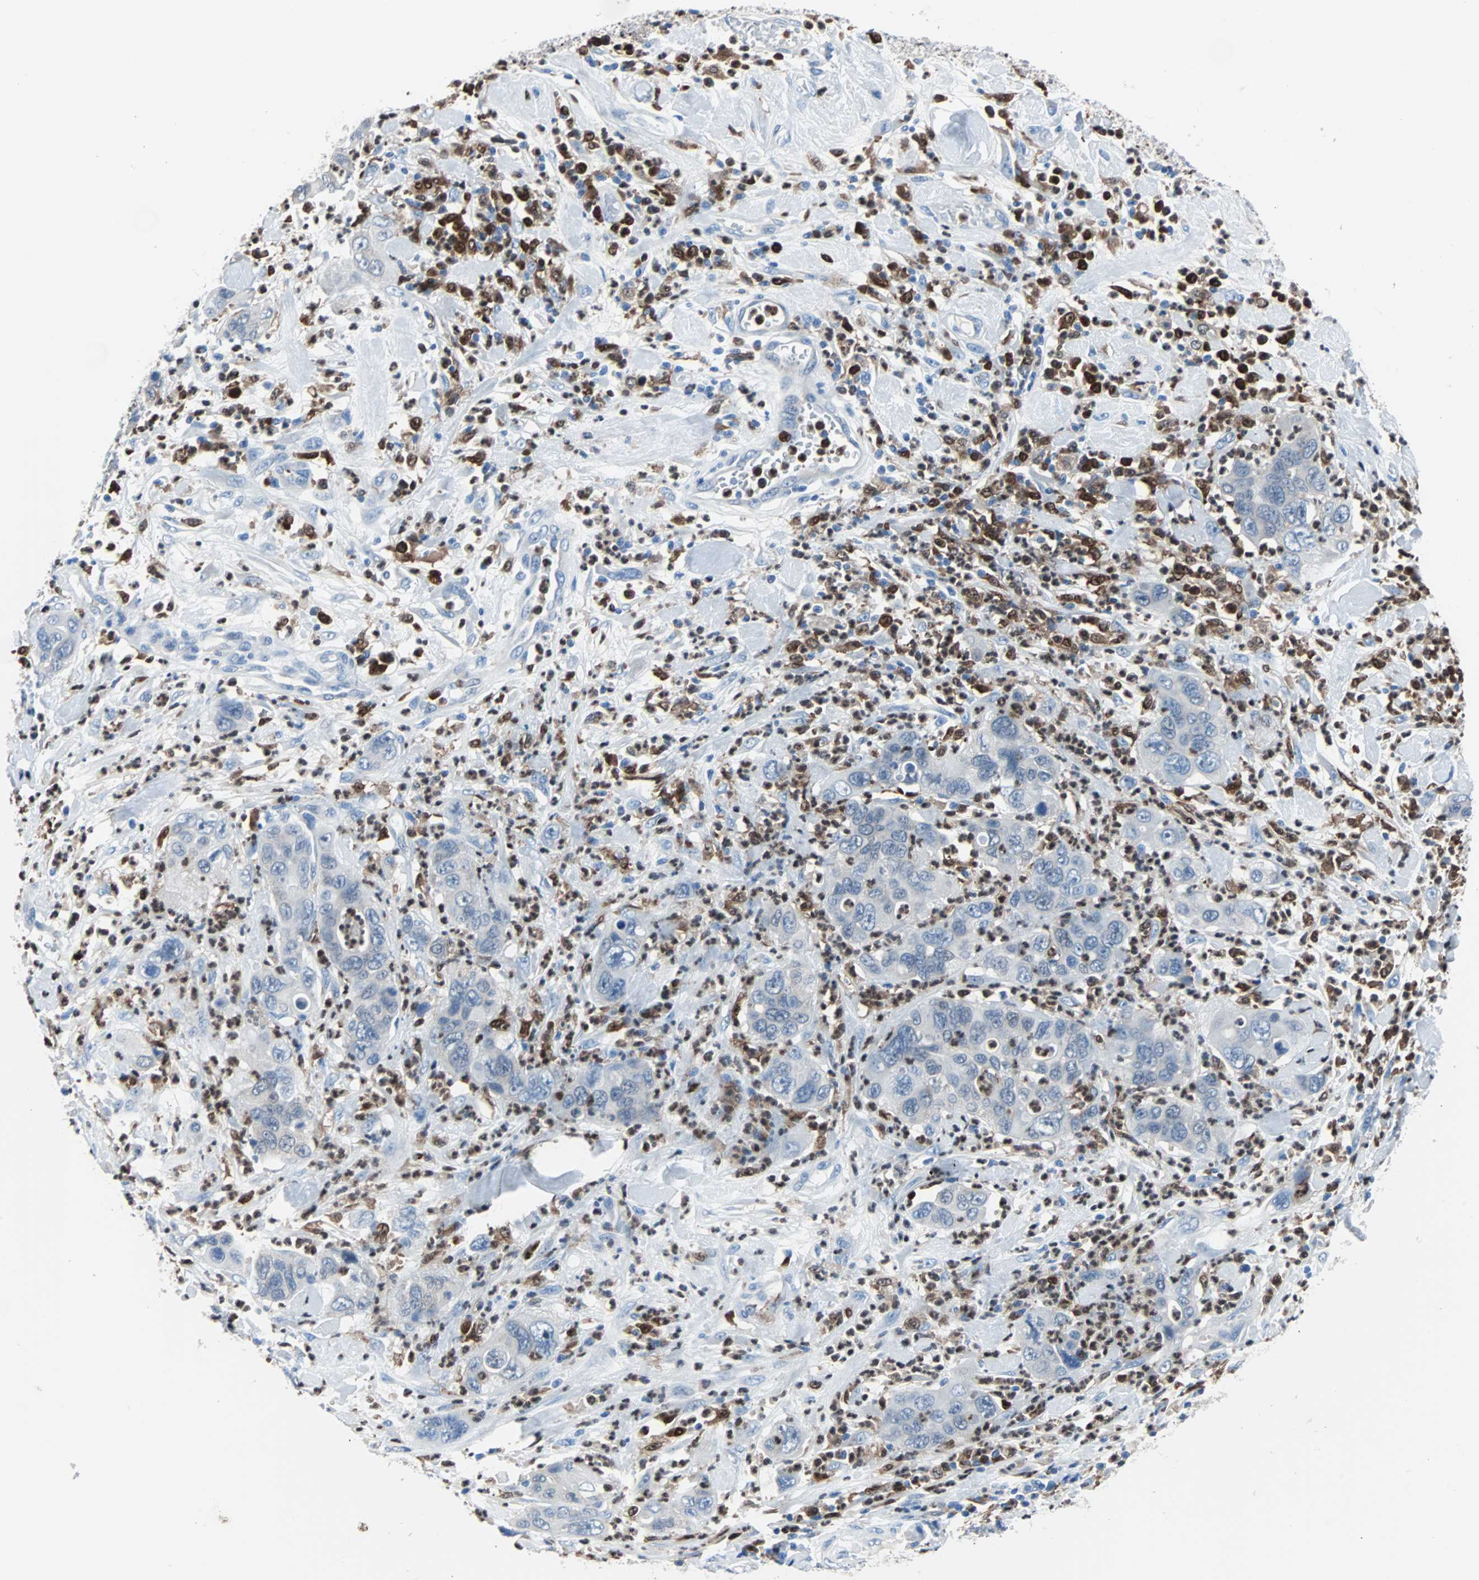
{"staining": {"intensity": "weak", "quantity": "<25%", "location": "cytoplasmic/membranous"}, "tissue": "pancreatic cancer", "cell_type": "Tumor cells", "image_type": "cancer", "snomed": [{"axis": "morphology", "description": "Adenocarcinoma, NOS"}, {"axis": "topography", "description": "Pancreas"}], "caption": "Immunohistochemical staining of human pancreatic adenocarcinoma demonstrates no significant expression in tumor cells.", "gene": "SYK", "patient": {"sex": "female", "age": 71}}